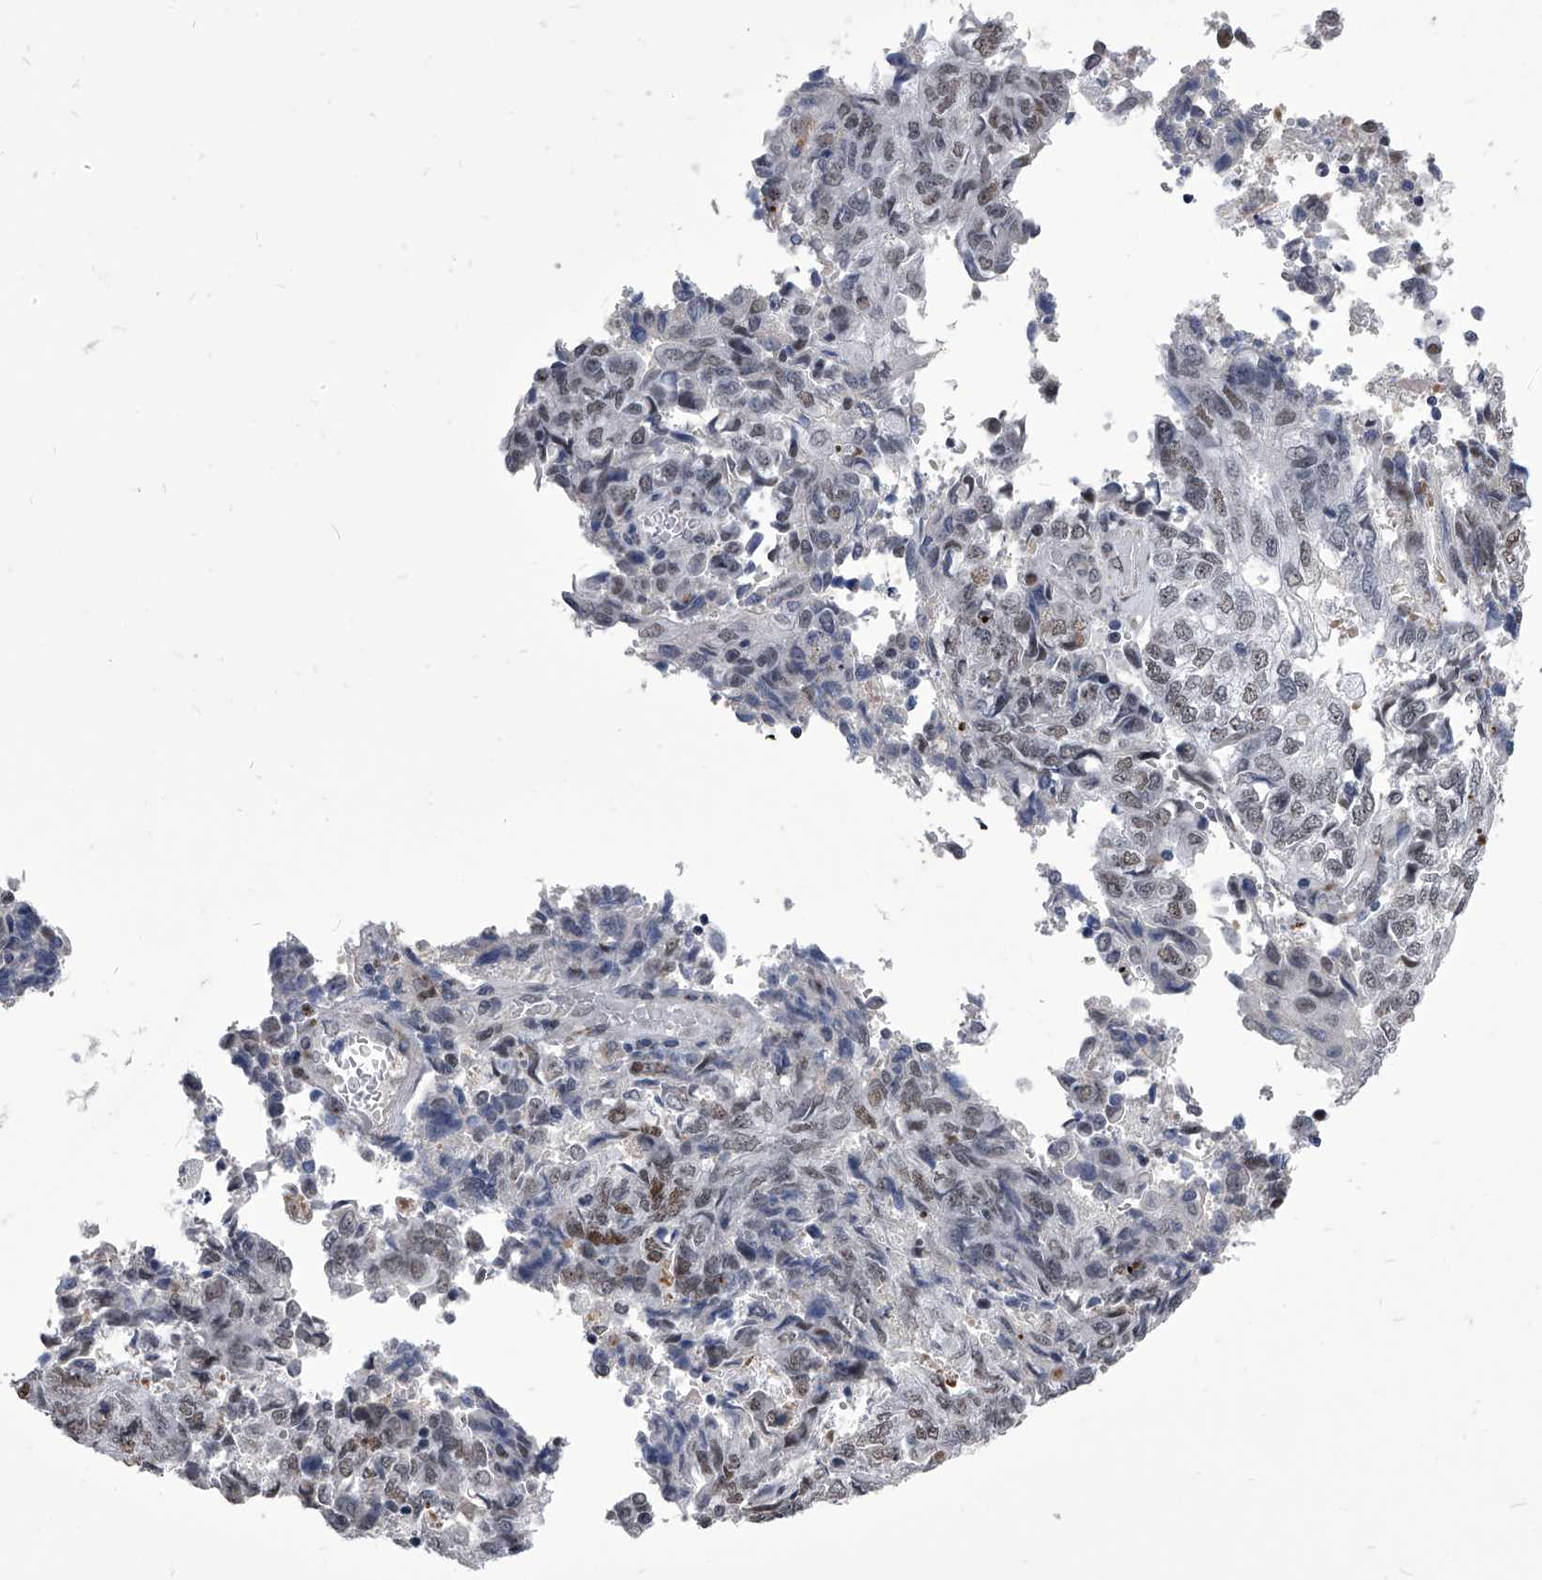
{"staining": {"intensity": "weak", "quantity": "25%-75%", "location": "nuclear"}, "tissue": "endometrial cancer", "cell_type": "Tumor cells", "image_type": "cancer", "snomed": [{"axis": "morphology", "description": "Adenocarcinoma, NOS"}, {"axis": "topography", "description": "Endometrium"}], "caption": "A micrograph showing weak nuclear positivity in approximately 25%-75% of tumor cells in endometrial cancer (adenocarcinoma), as visualized by brown immunohistochemical staining.", "gene": "CMTR1", "patient": {"sex": "female", "age": 80}}